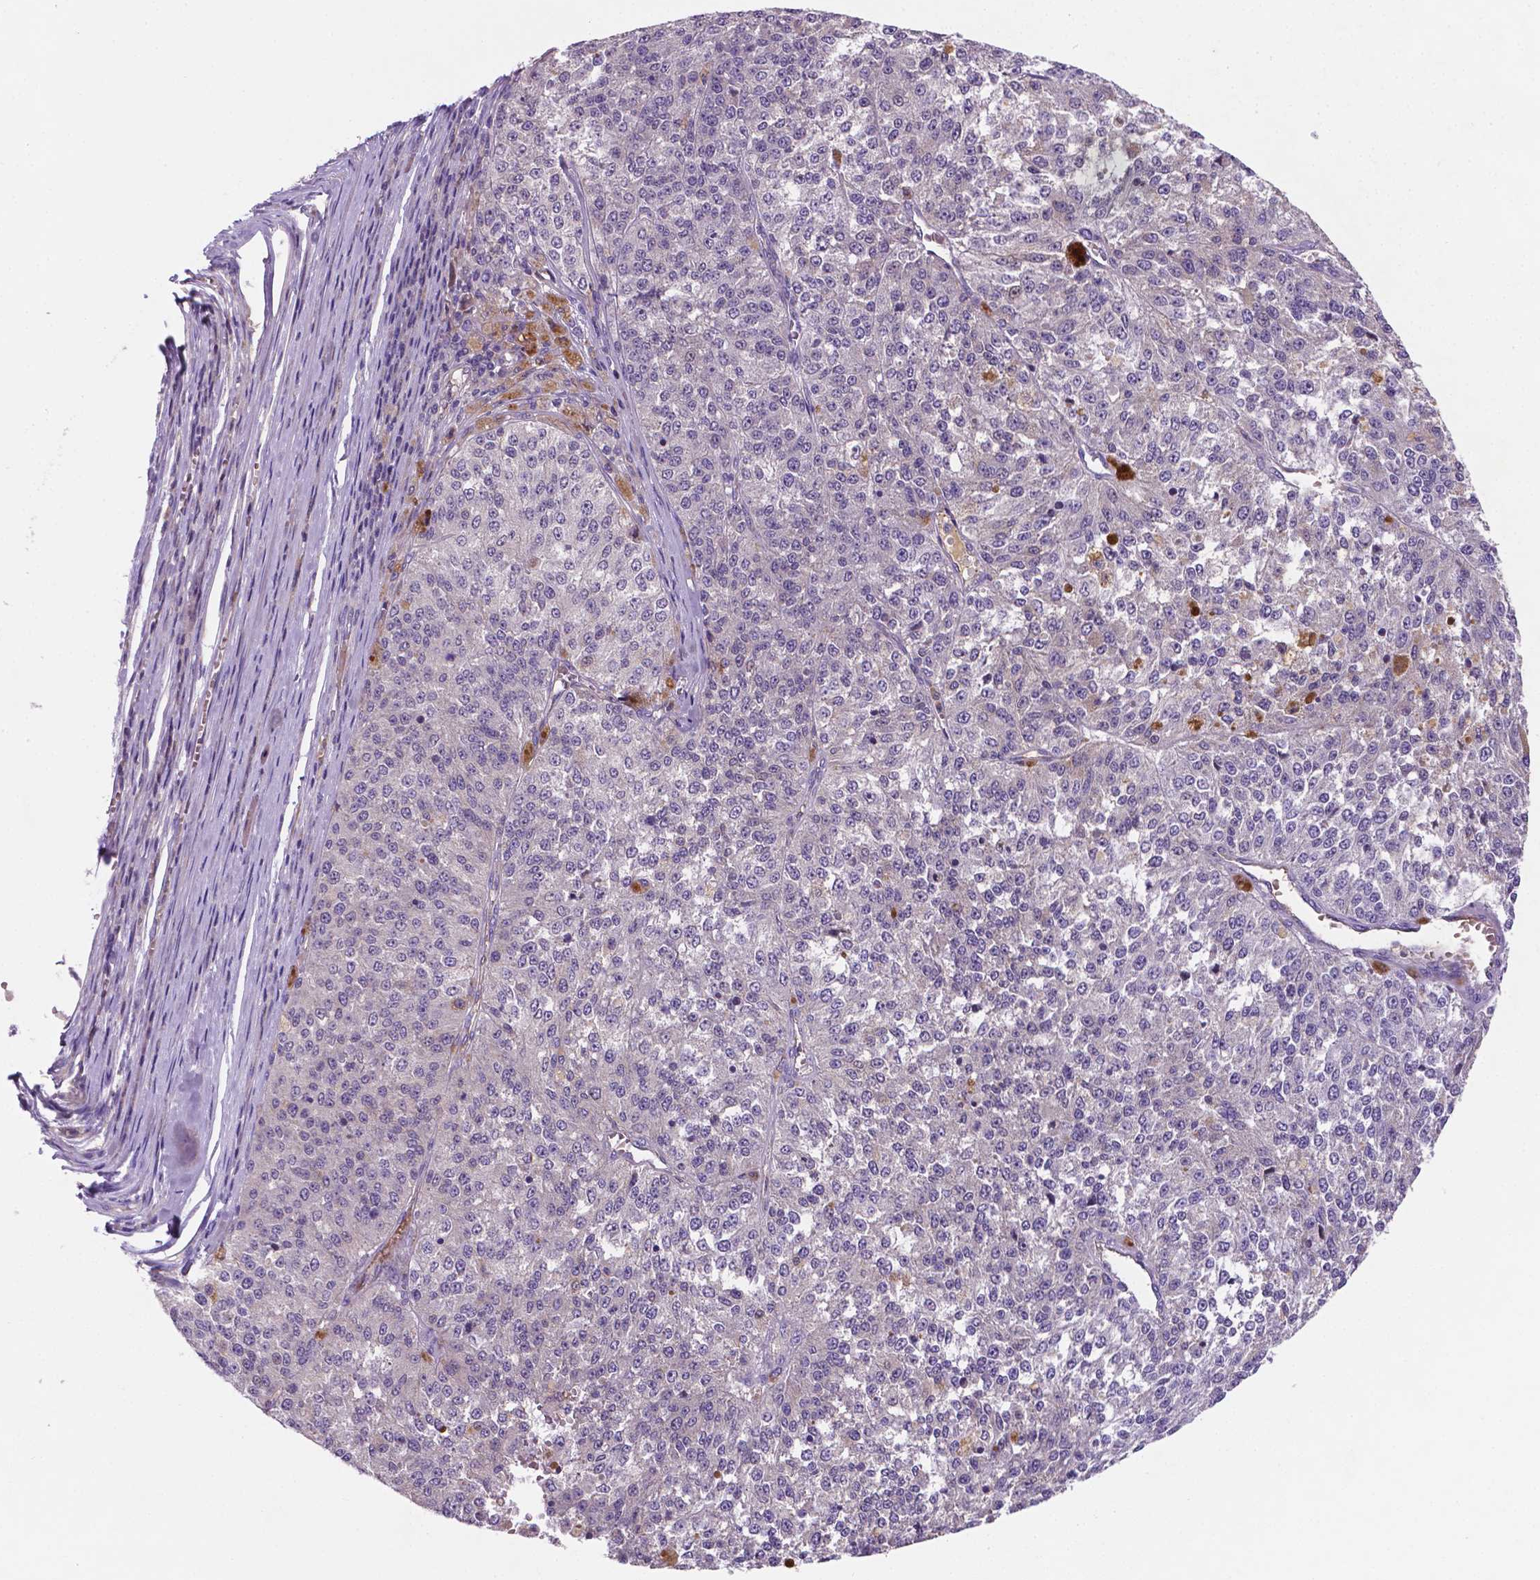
{"staining": {"intensity": "negative", "quantity": "none", "location": "none"}, "tissue": "melanoma", "cell_type": "Tumor cells", "image_type": "cancer", "snomed": [{"axis": "morphology", "description": "Malignant melanoma, Metastatic site"}, {"axis": "topography", "description": "Lymph node"}], "caption": "High magnification brightfield microscopy of melanoma stained with DAB (brown) and counterstained with hematoxylin (blue): tumor cells show no significant staining.", "gene": "TM4SF20", "patient": {"sex": "female", "age": 64}}